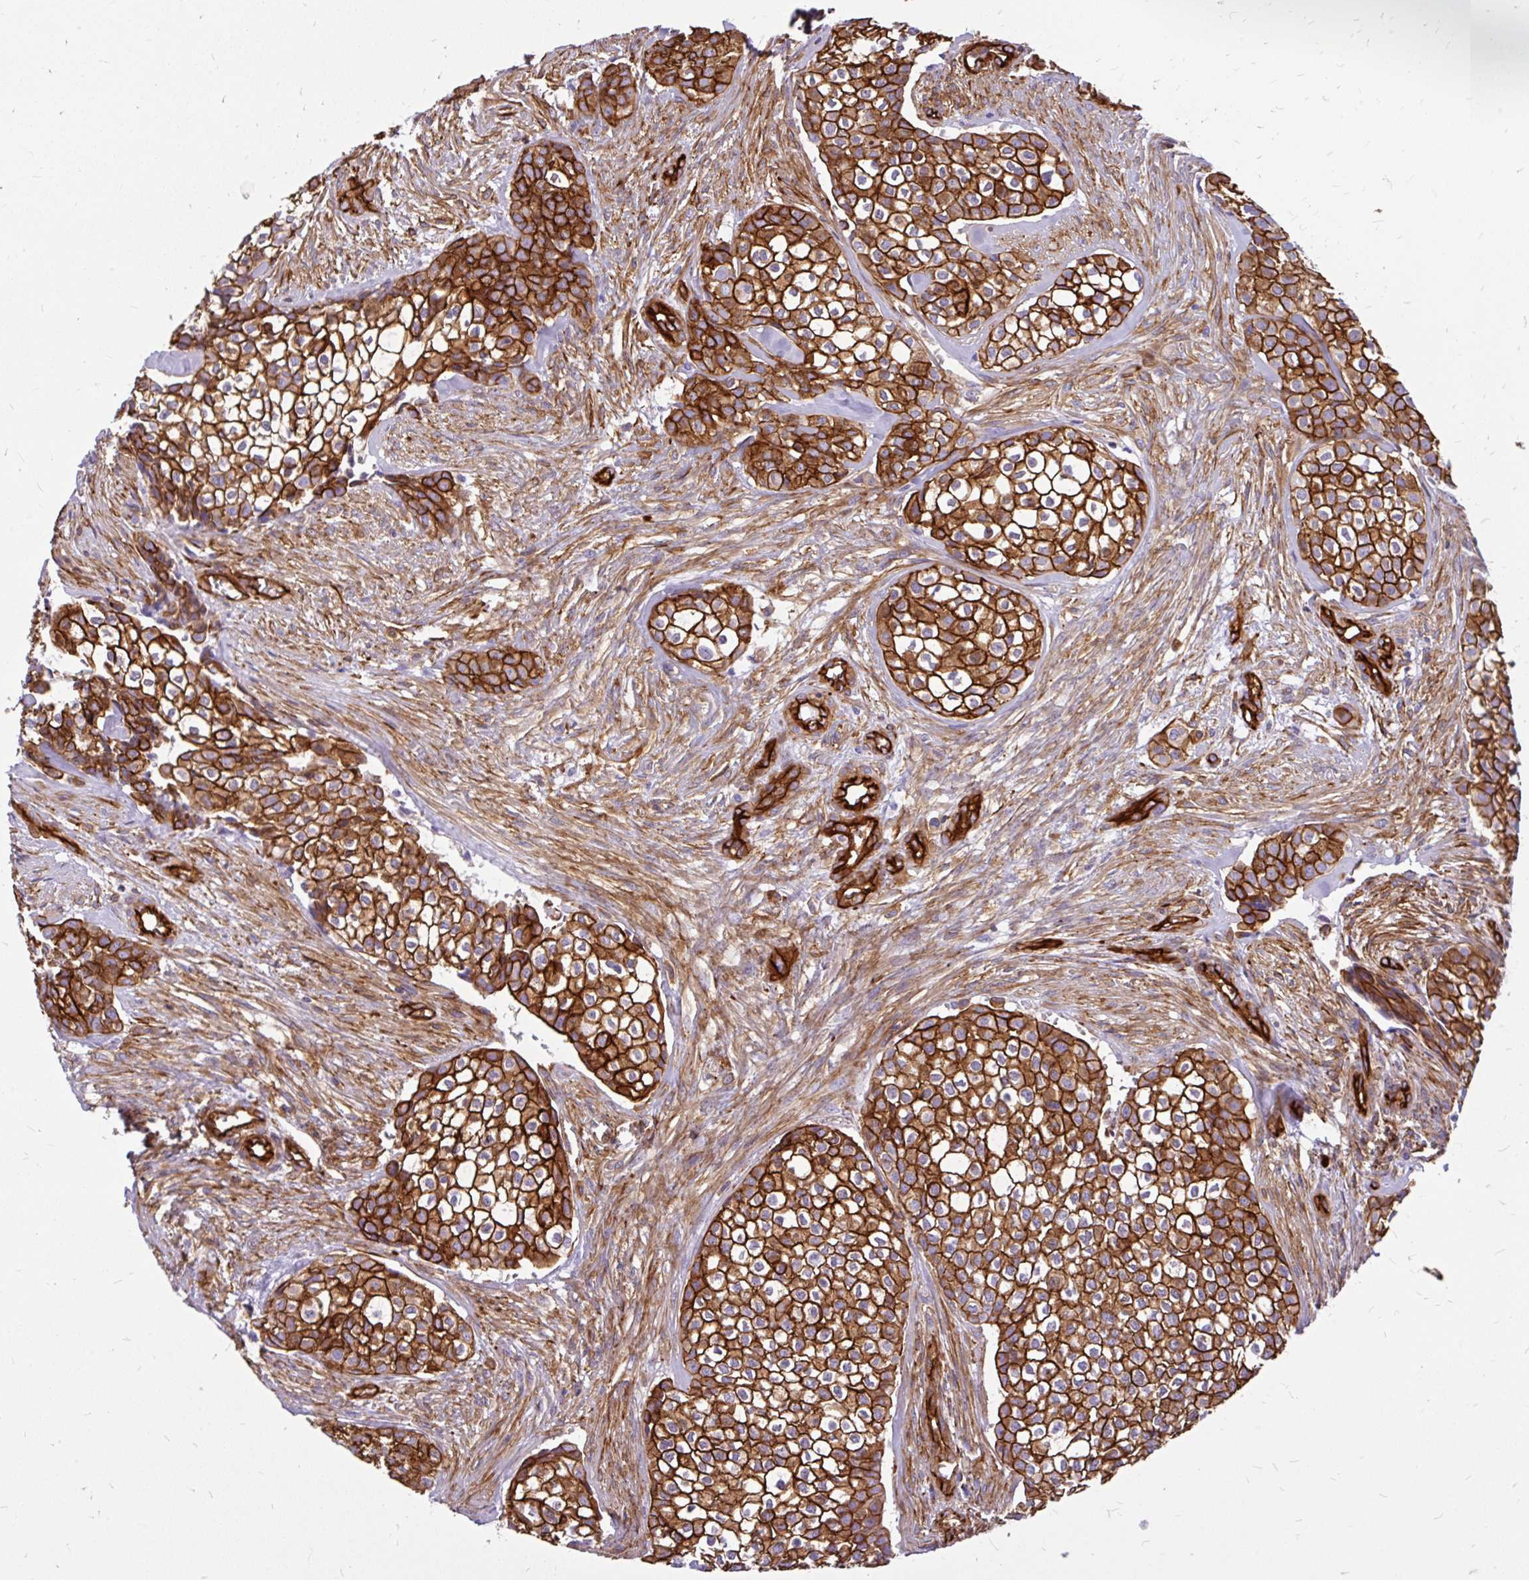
{"staining": {"intensity": "strong", "quantity": ">75%", "location": "cytoplasmic/membranous"}, "tissue": "head and neck cancer", "cell_type": "Tumor cells", "image_type": "cancer", "snomed": [{"axis": "morphology", "description": "Adenocarcinoma, NOS"}, {"axis": "topography", "description": "Head-Neck"}], "caption": "There is high levels of strong cytoplasmic/membranous staining in tumor cells of head and neck adenocarcinoma, as demonstrated by immunohistochemical staining (brown color).", "gene": "MAP1LC3B", "patient": {"sex": "male", "age": 81}}